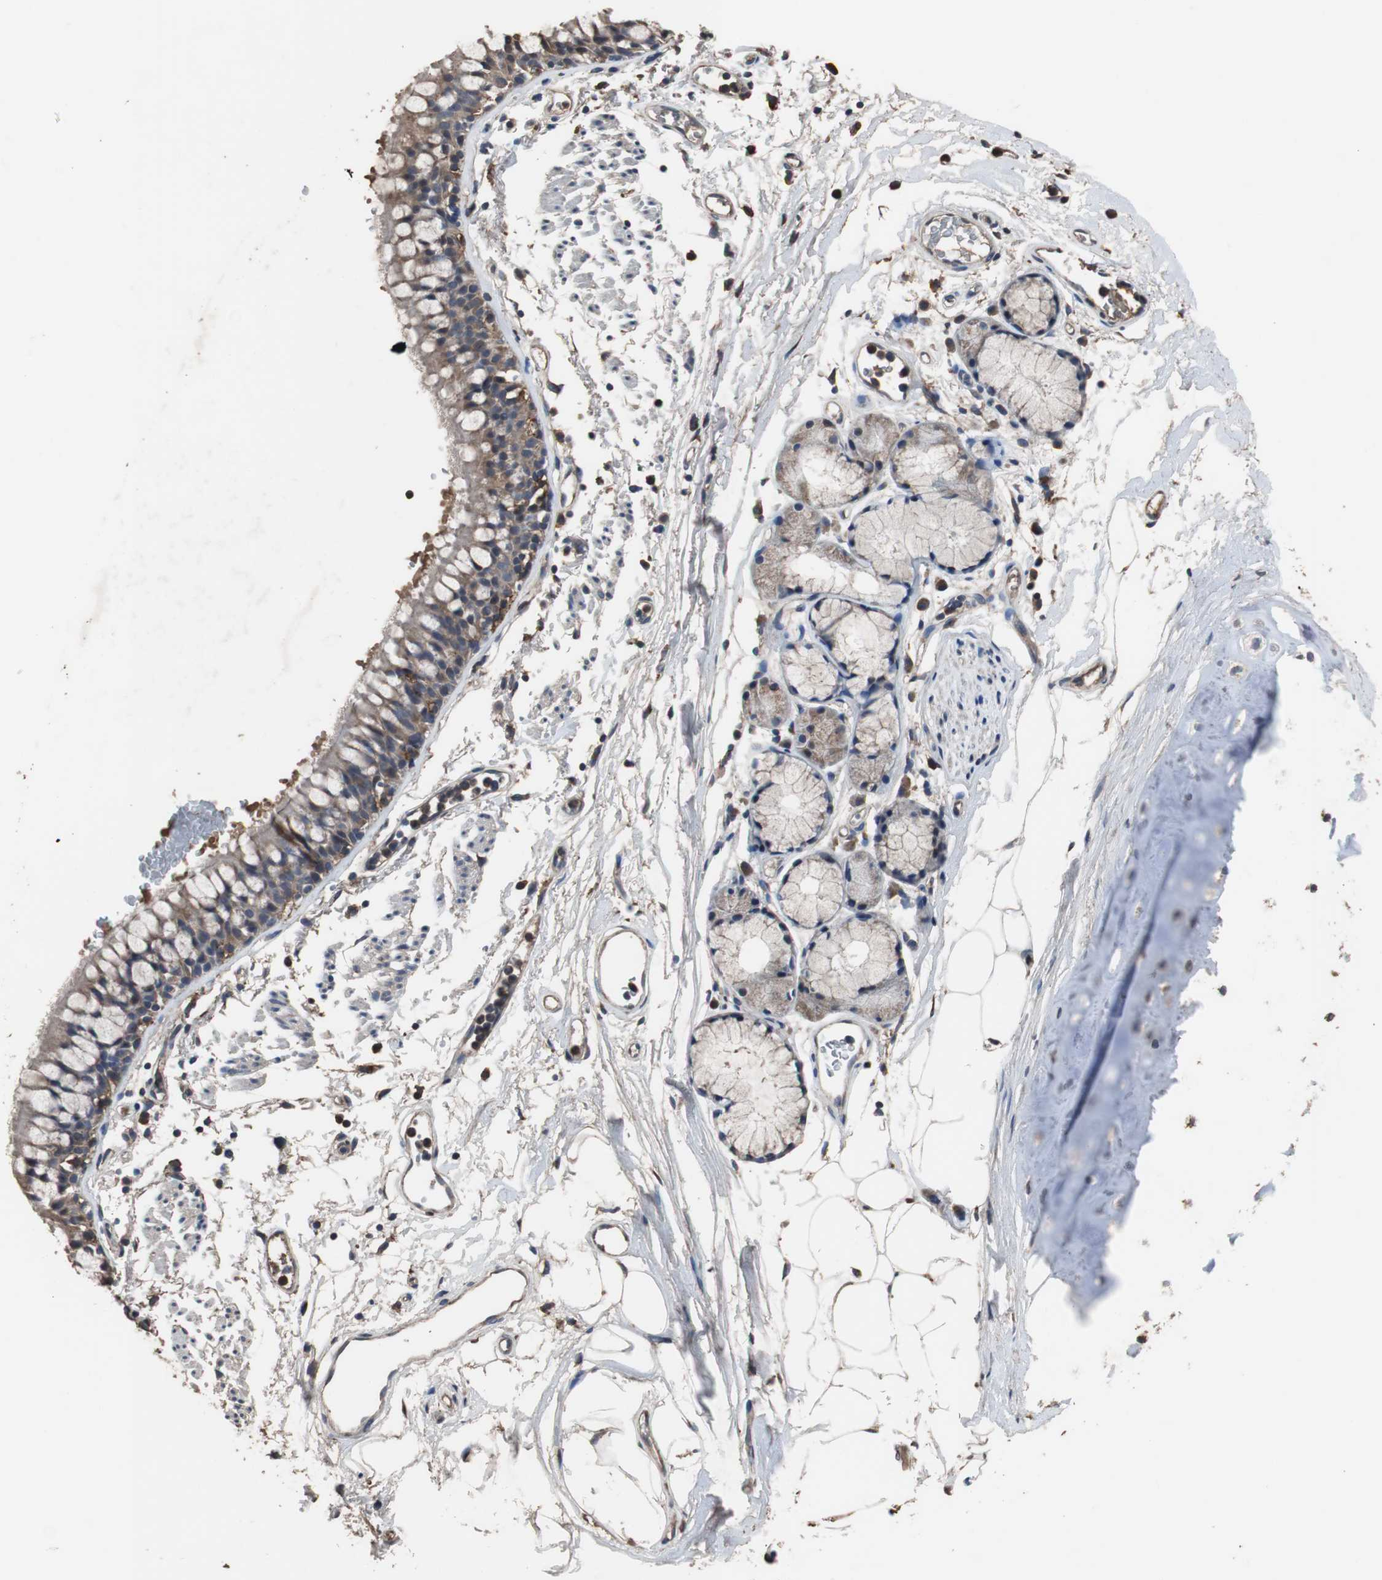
{"staining": {"intensity": "weak", "quantity": ">75%", "location": "cytoplasmic/membranous"}, "tissue": "bronchus", "cell_type": "Respiratory epithelial cells", "image_type": "normal", "snomed": [{"axis": "morphology", "description": "Normal tissue, NOS"}, {"axis": "topography", "description": "Bronchus"}], "caption": "Immunohistochemistry staining of normal bronchus, which exhibits low levels of weak cytoplasmic/membranous expression in about >75% of respiratory epithelial cells indicating weak cytoplasmic/membranous protein expression. The staining was performed using DAB (3,3'-diaminobenzidine) (brown) for protein detection and nuclei were counterstained in hematoxylin (blue).", "gene": "SCIMP", "patient": {"sex": "female", "age": 73}}